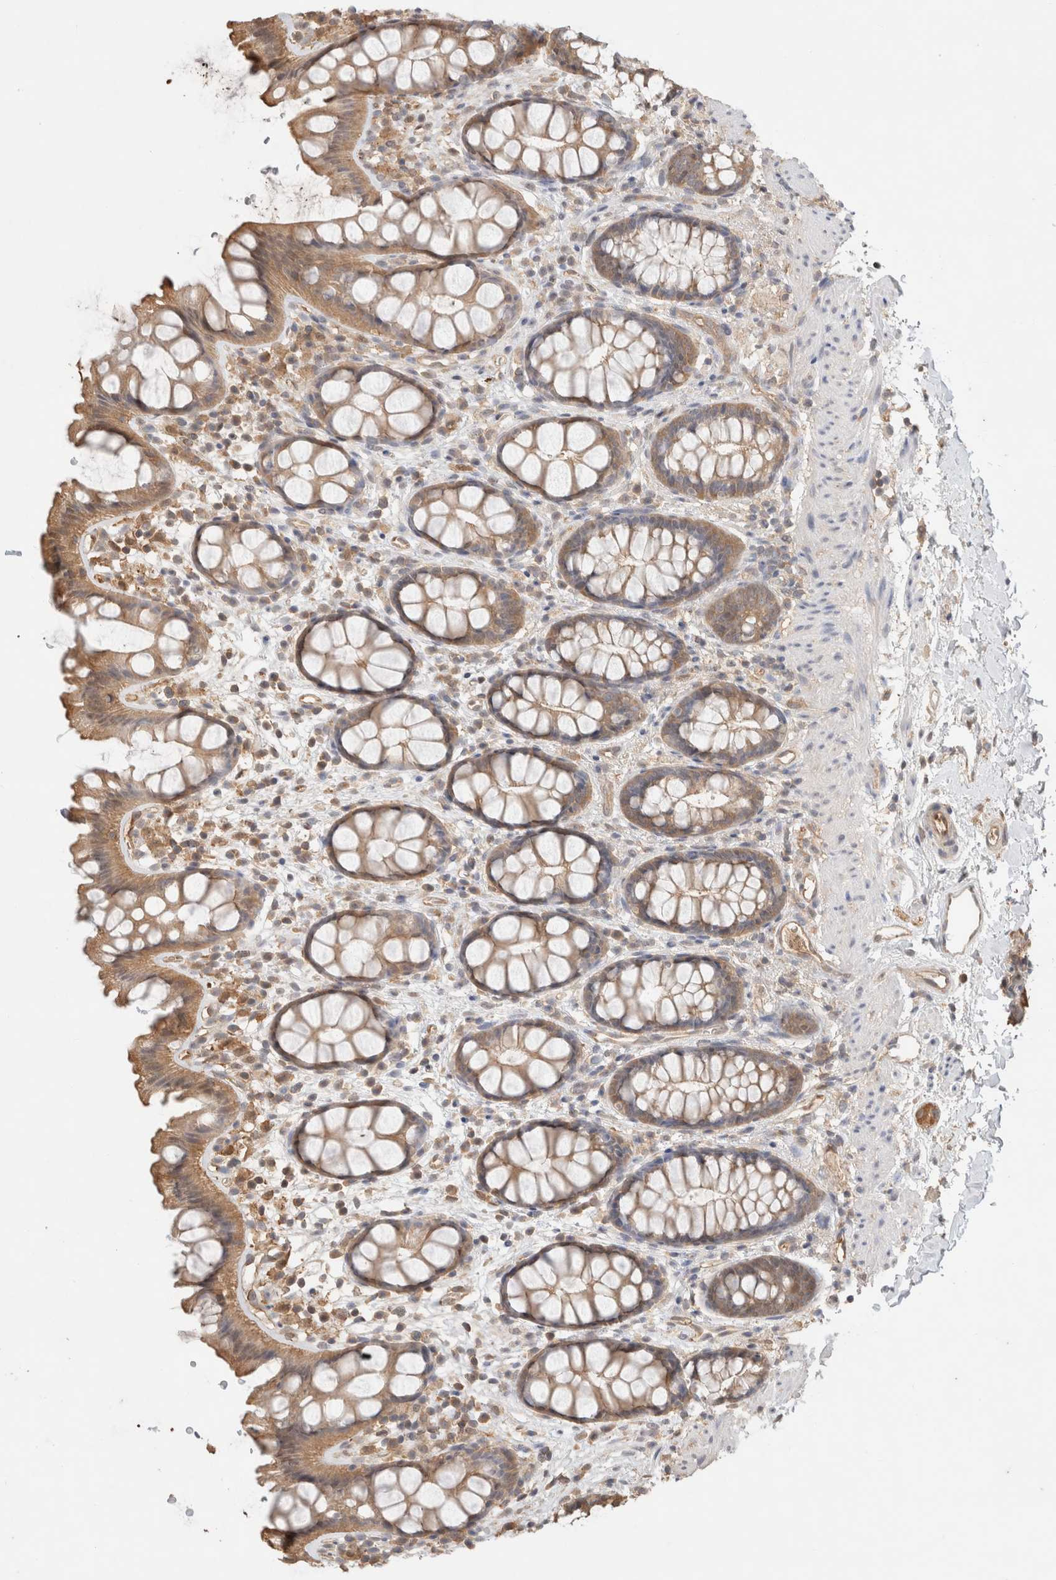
{"staining": {"intensity": "moderate", "quantity": ">75%", "location": "cytoplasmic/membranous"}, "tissue": "rectum", "cell_type": "Glandular cells", "image_type": "normal", "snomed": [{"axis": "morphology", "description": "Normal tissue, NOS"}, {"axis": "topography", "description": "Rectum"}], "caption": "An immunohistochemistry histopathology image of benign tissue is shown. Protein staining in brown highlights moderate cytoplasmic/membranous positivity in rectum within glandular cells.", "gene": "YWHAH", "patient": {"sex": "female", "age": 65}}